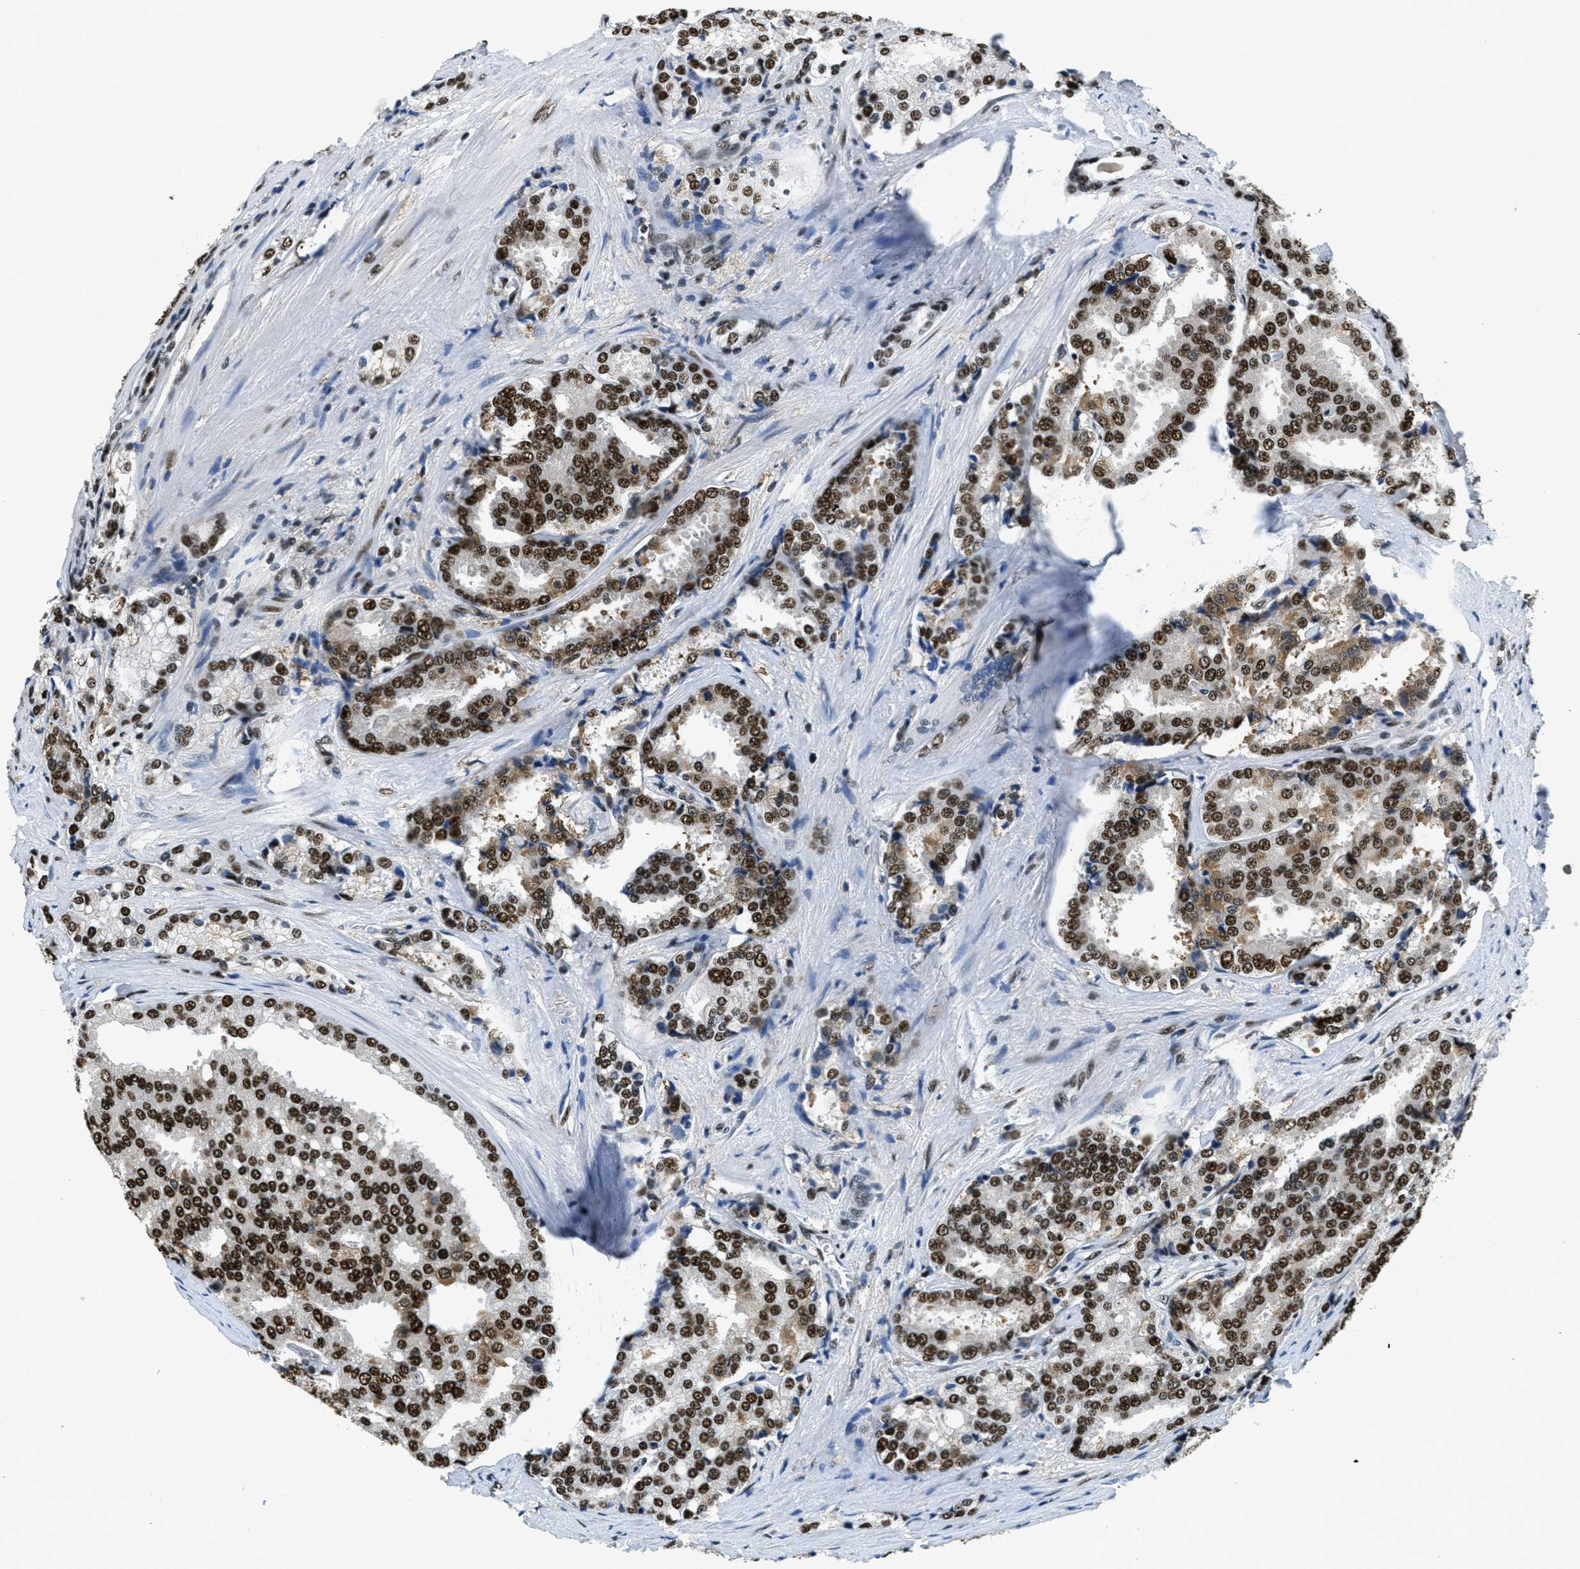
{"staining": {"intensity": "strong", "quantity": ">75%", "location": "nuclear"}, "tissue": "prostate cancer", "cell_type": "Tumor cells", "image_type": "cancer", "snomed": [{"axis": "morphology", "description": "Adenocarcinoma, High grade"}, {"axis": "topography", "description": "Prostate"}], "caption": "Tumor cells display high levels of strong nuclear staining in about >75% of cells in human prostate cancer (adenocarcinoma (high-grade)).", "gene": "SSB", "patient": {"sex": "male", "age": 50}}